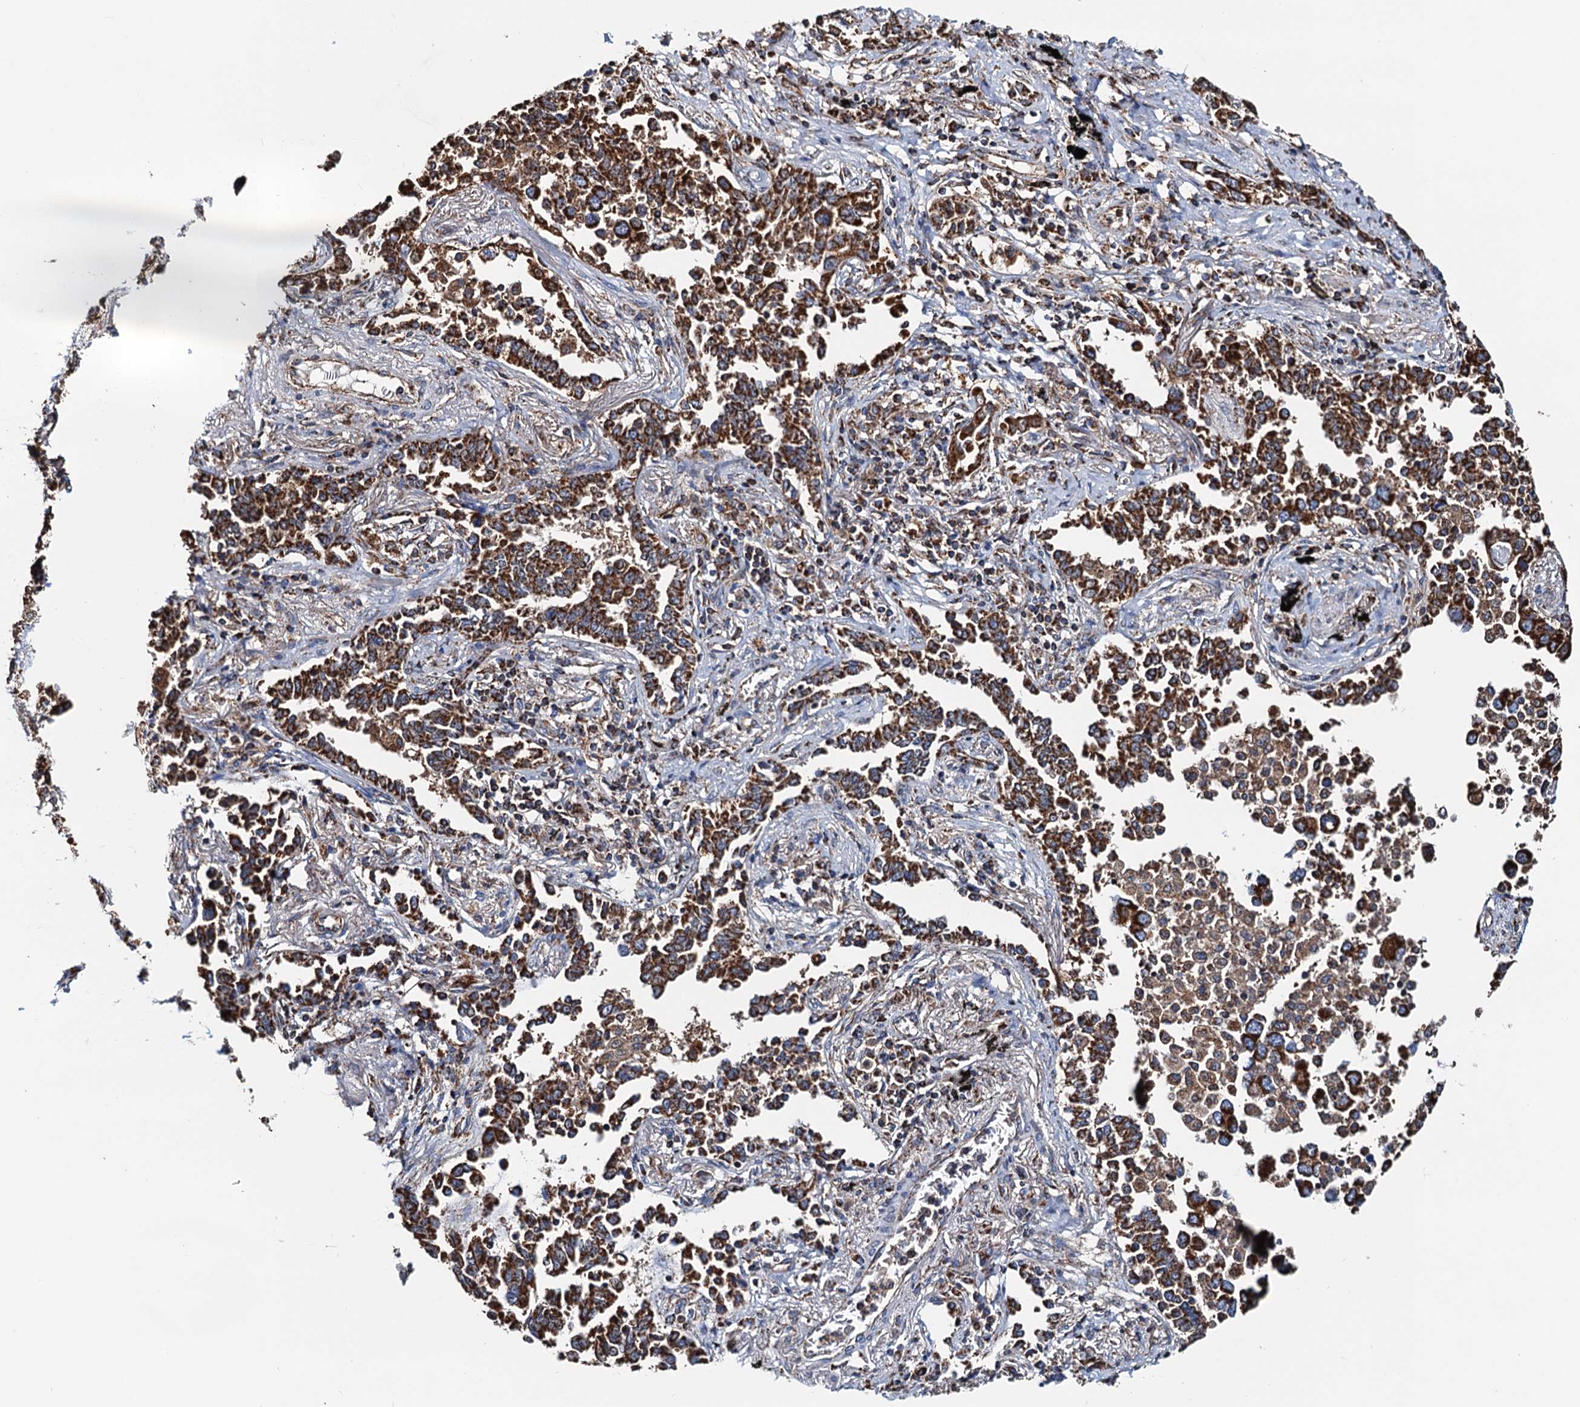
{"staining": {"intensity": "strong", "quantity": ">75%", "location": "cytoplasmic/membranous"}, "tissue": "lung cancer", "cell_type": "Tumor cells", "image_type": "cancer", "snomed": [{"axis": "morphology", "description": "Adenocarcinoma, NOS"}, {"axis": "topography", "description": "Lung"}], "caption": "A histopathology image of human lung adenocarcinoma stained for a protein displays strong cytoplasmic/membranous brown staining in tumor cells.", "gene": "AAGAB", "patient": {"sex": "male", "age": 67}}